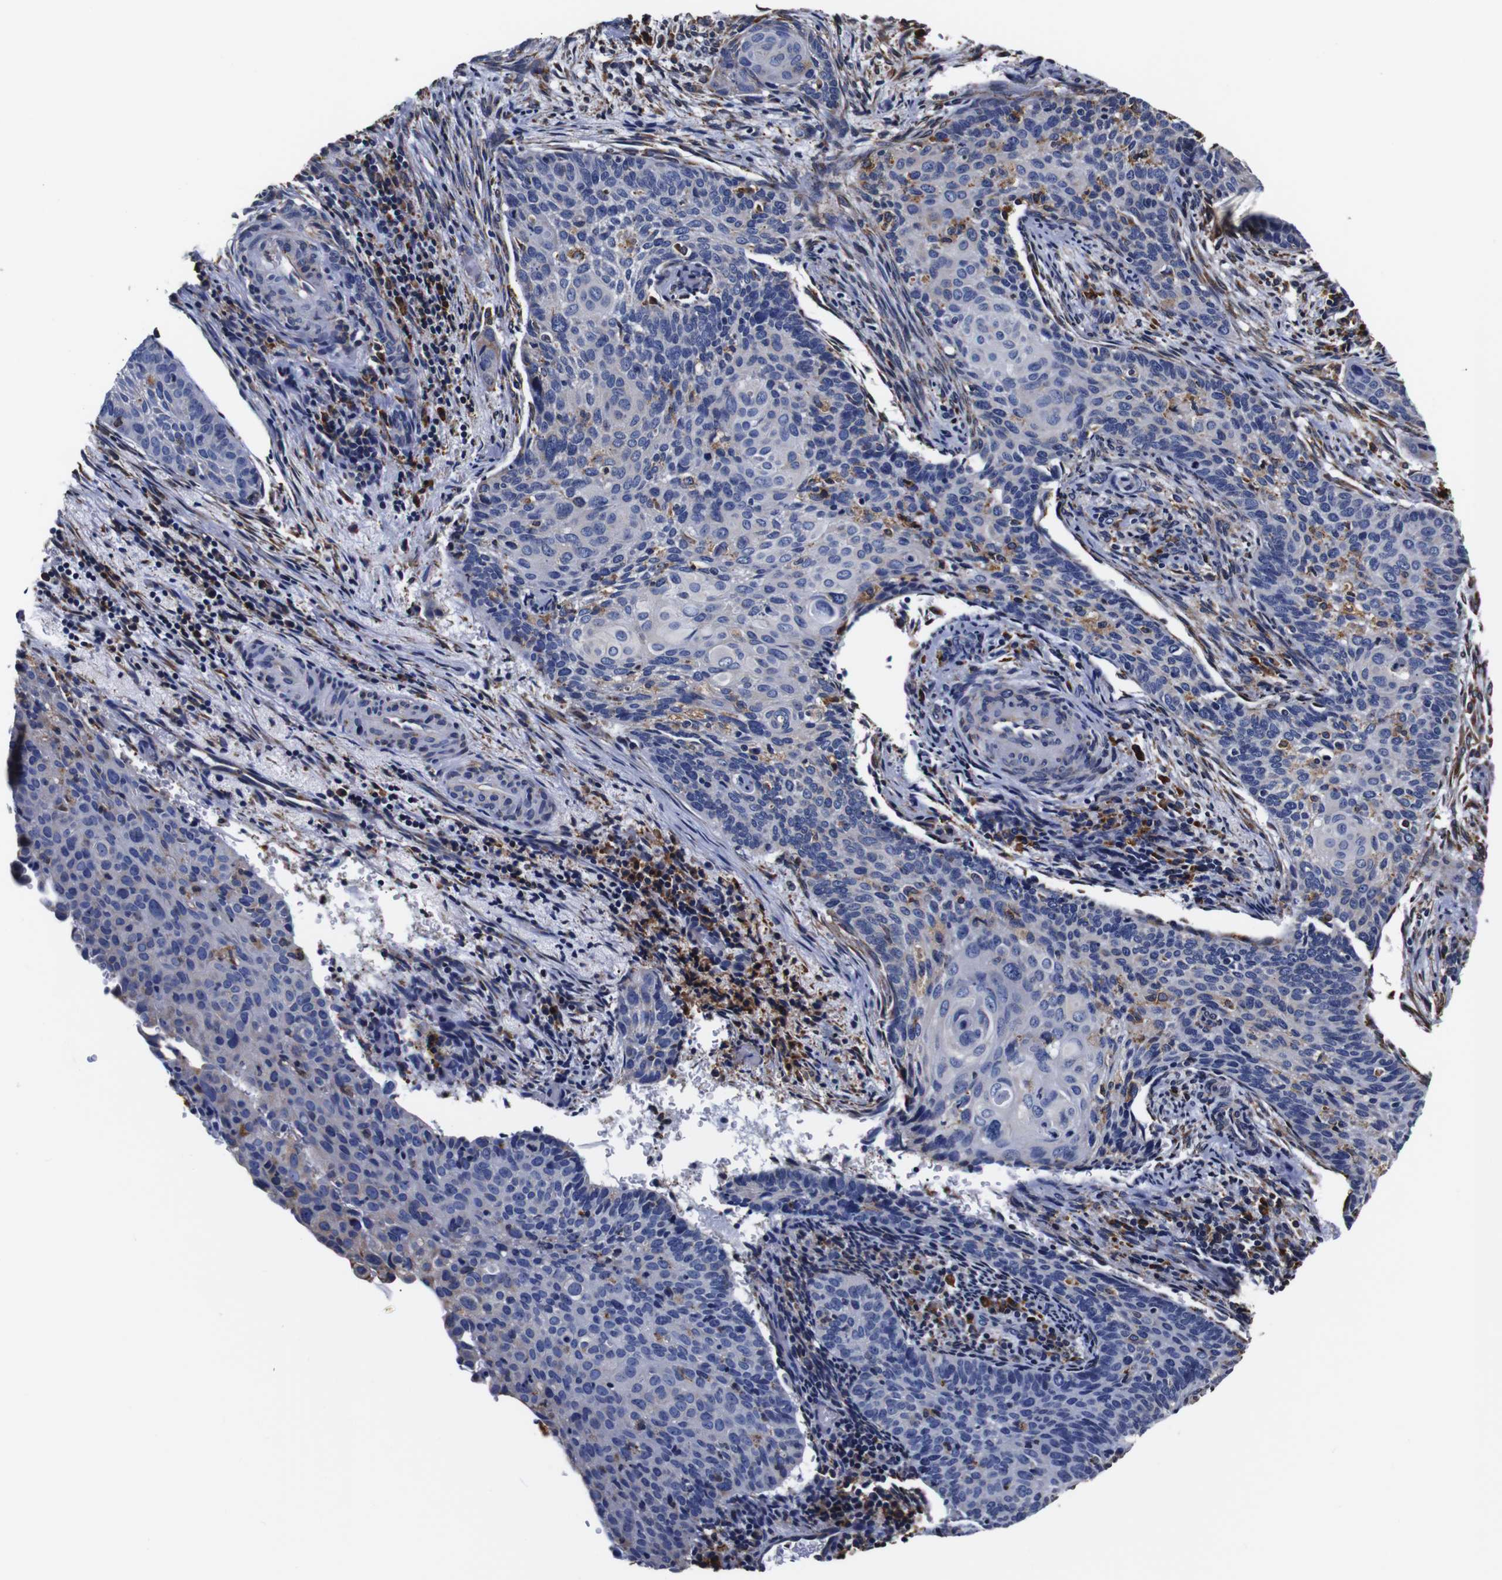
{"staining": {"intensity": "negative", "quantity": "none", "location": "none"}, "tissue": "cervical cancer", "cell_type": "Tumor cells", "image_type": "cancer", "snomed": [{"axis": "morphology", "description": "Squamous cell carcinoma, NOS"}, {"axis": "topography", "description": "Cervix"}], "caption": "High magnification brightfield microscopy of squamous cell carcinoma (cervical) stained with DAB (3,3'-diaminobenzidine) (brown) and counterstained with hematoxylin (blue): tumor cells show no significant expression.", "gene": "PPIB", "patient": {"sex": "female", "age": 33}}